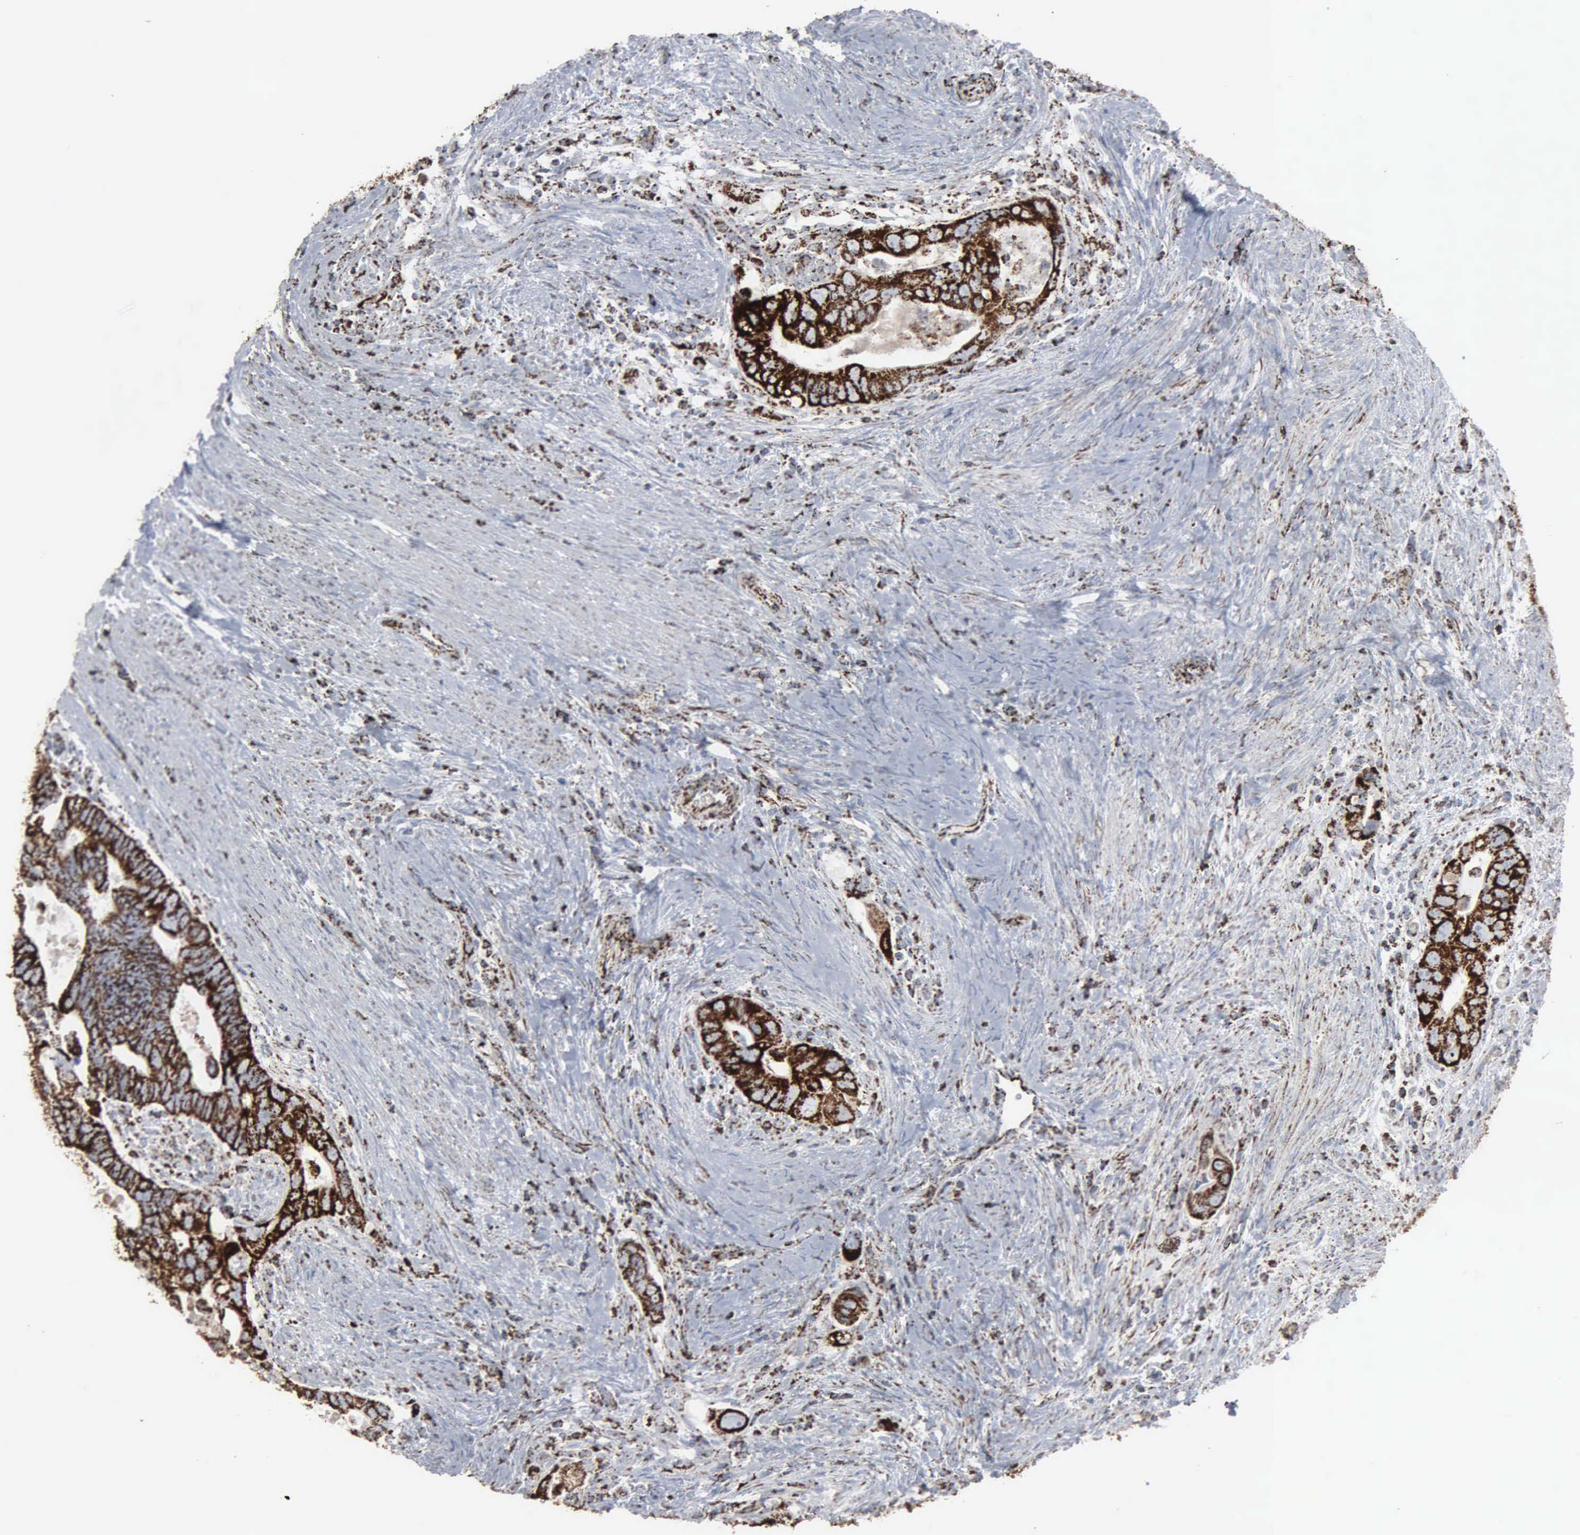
{"staining": {"intensity": "strong", "quantity": ">75%", "location": "cytoplasmic/membranous"}, "tissue": "colorectal cancer", "cell_type": "Tumor cells", "image_type": "cancer", "snomed": [{"axis": "morphology", "description": "Adenocarcinoma, NOS"}, {"axis": "topography", "description": "Rectum"}], "caption": "Protein analysis of colorectal cancer (adenocarcinoma) tissue reveals strong cytoplasmic/membranous staining in approximately >75% of tumor cells.", "gene": "HSPA9", "patient": {"sex": "male", "age": 53}}